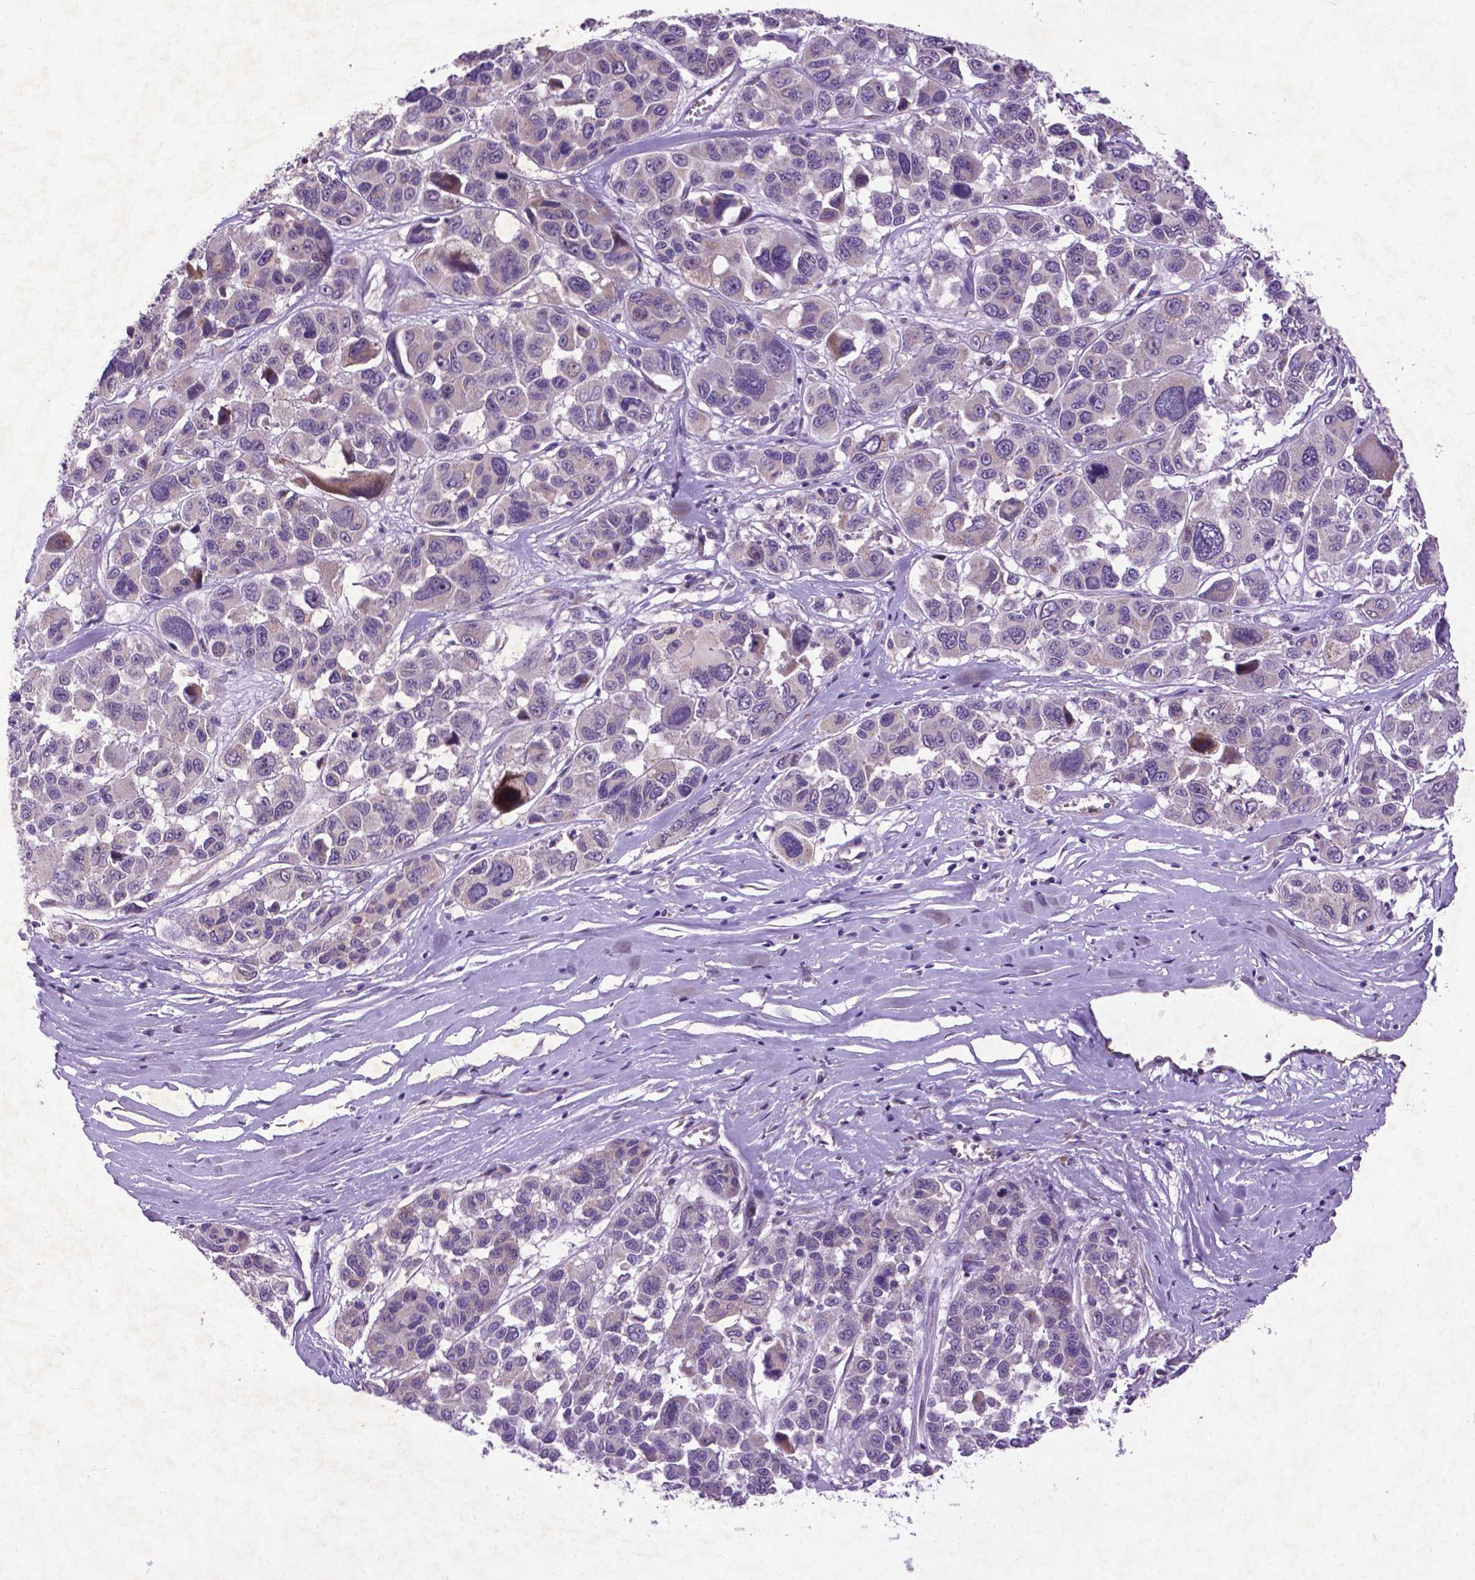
{"staining": {"intensity": "weak", "quantity": "25%-75%", "location": "cytoplasmic/membranous"}, "tissue": "melanoma", "cell_type": "Tumor cells", "image_type": "cancer", "snomed": [{"axis": "morphology", "description": "Malignant melanoma, NOS"}, {"axis": "topography", "description": "Skin"}], "caption": "Human melanoma stained with a protein marker exhibits weak staining in tumor cells.", "gene": "ATG4D", "patient": {"sex": "female", "age": 66}}